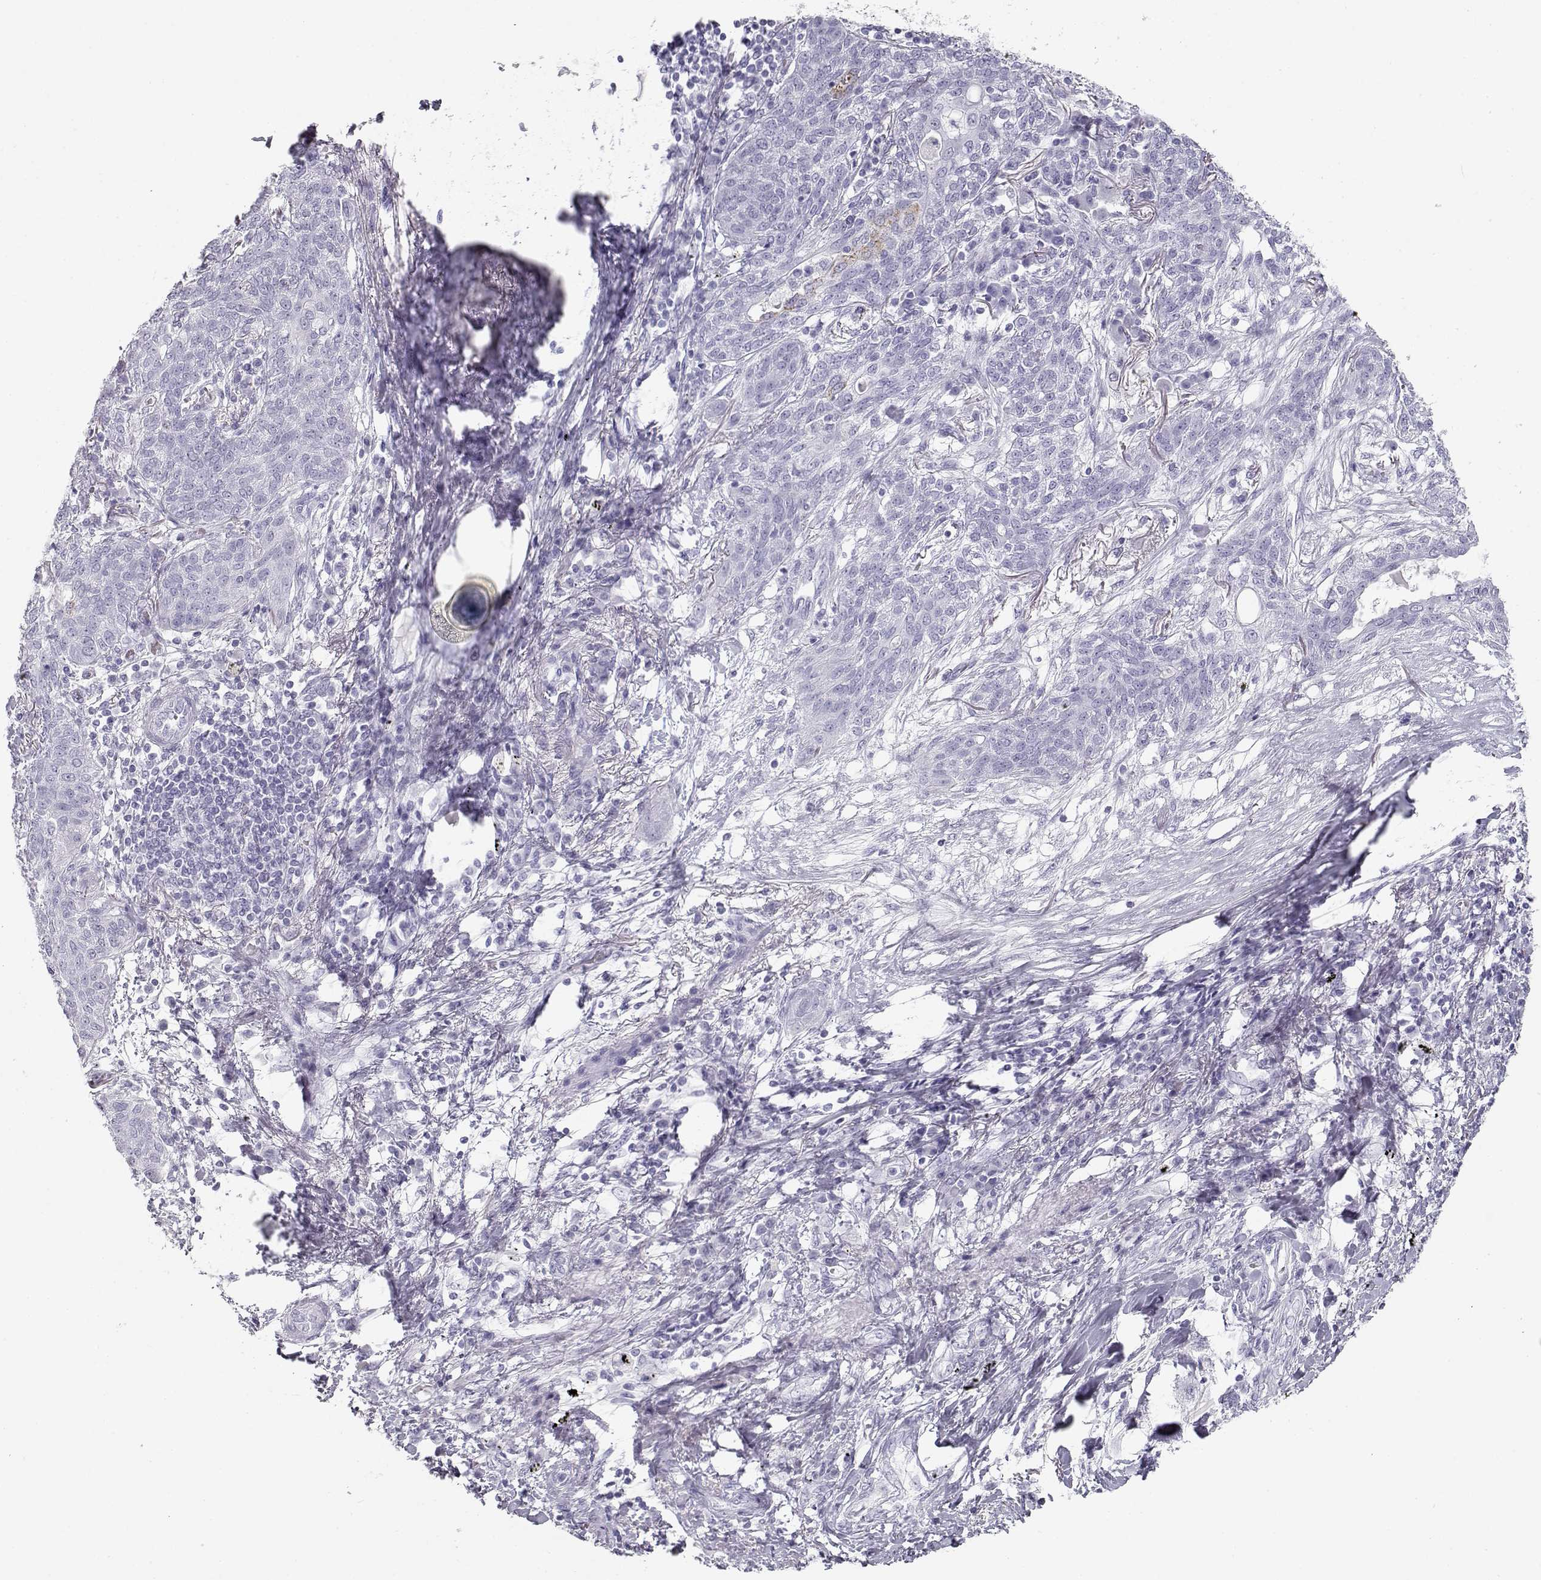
{"staining": {"intensity": "negative", "quantity": "none", "location": "none"}, "tissue": "lung cancer", "cell_type": "Tumor cells", "image_type": "cancer", "snomed": [{"axis": "morphology", "description": "Squamous cell carcinoma, NOS"}, {"axis": "topography", "description": "Lung"}], "caption": "Immunohistochemistry (IHC) micrograph of neoplastic tissue: human lung cancer stained with DAB (3,3'-diaminobenzidine) exhibits no significant protein expression in tumor cells.", "gene": "TKTL1", "patient": {"sex": "female", "age": 70}}